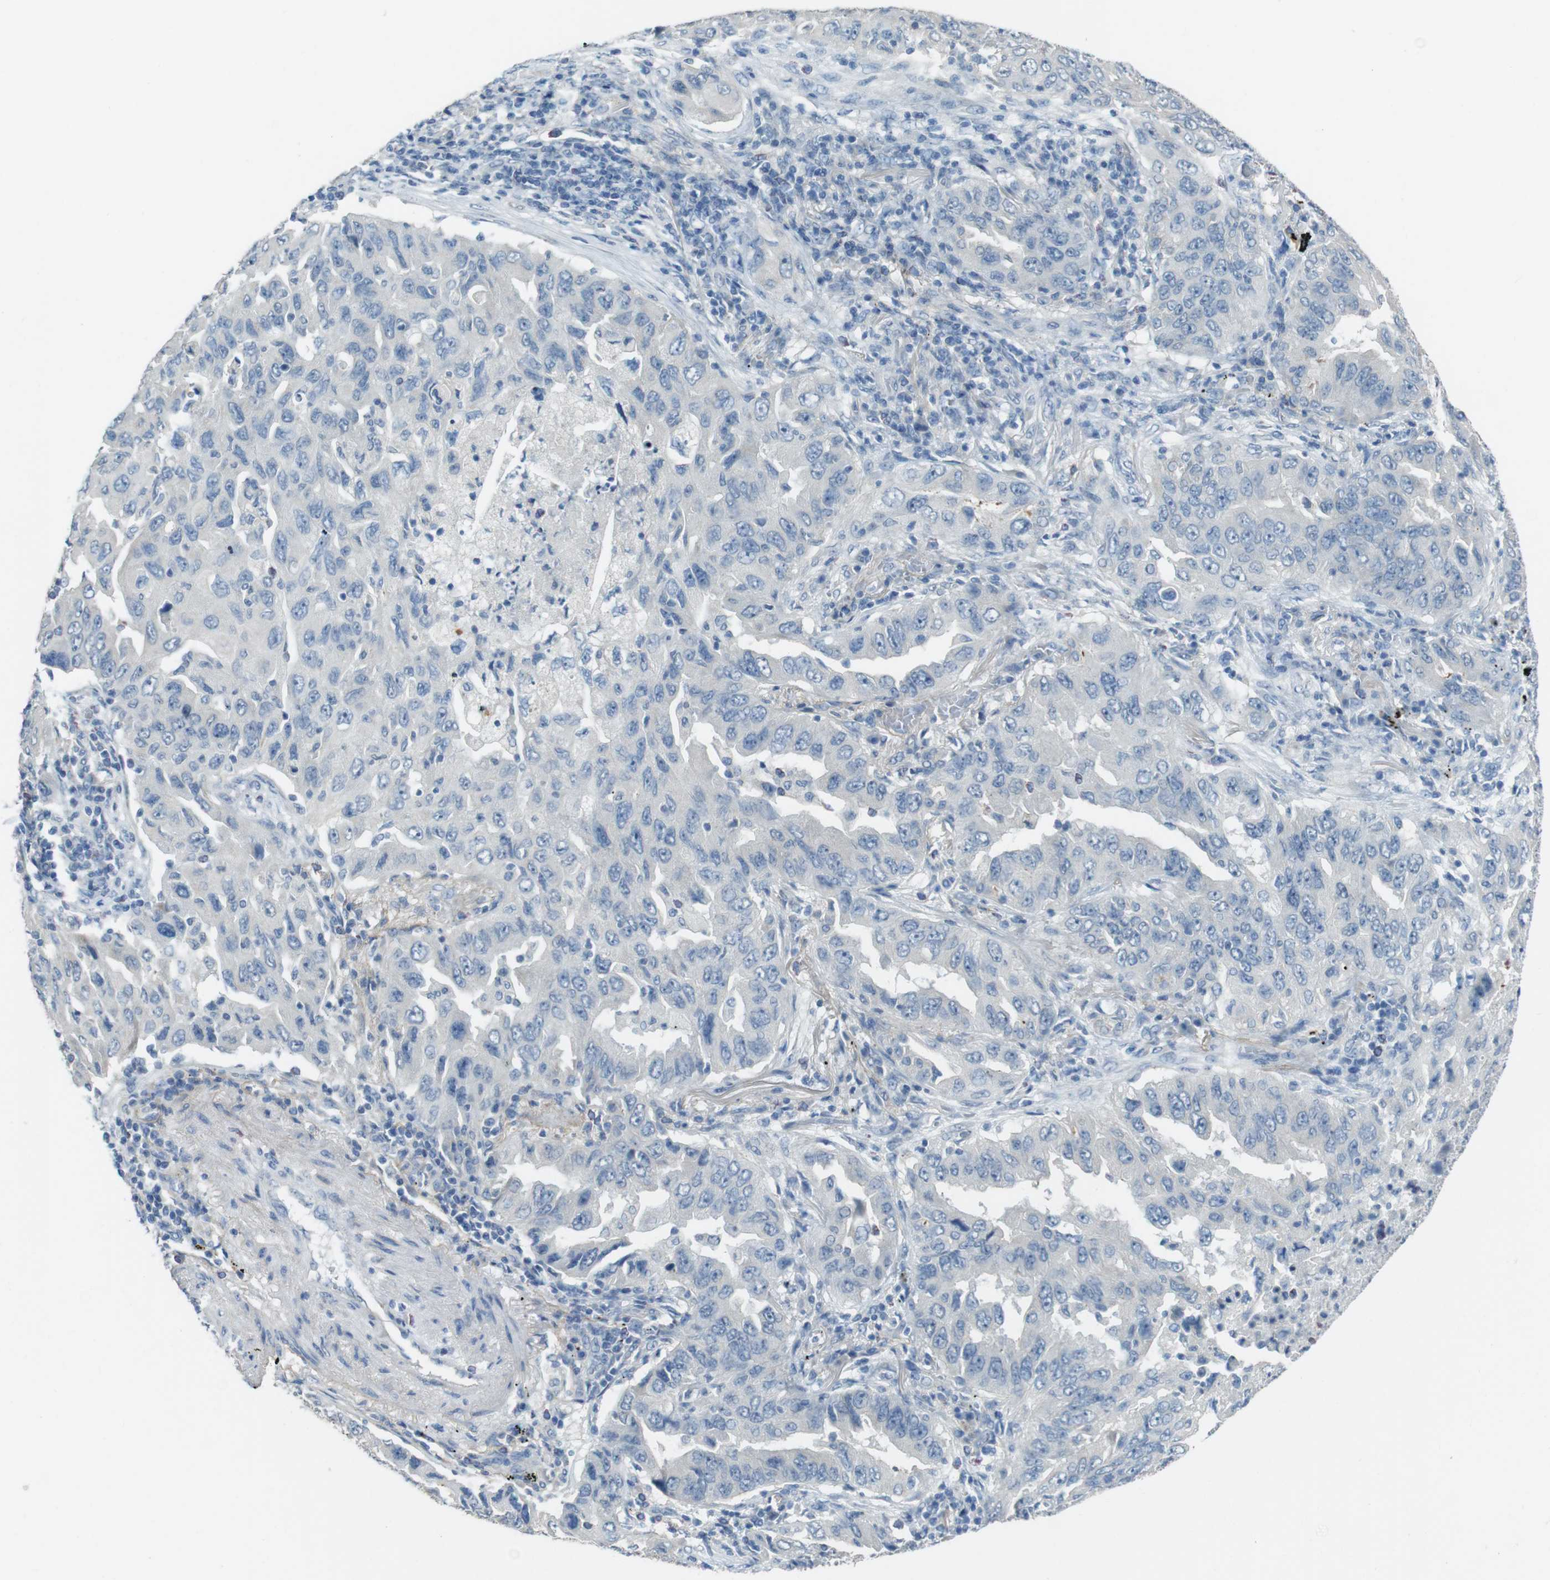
{"staining": {"intensity": "negative", "quantity": "none", "location": "none"}, "tissue": "lung cancer", "cell_type": "Tumor cells", "image_type": "cancer", "snomed": [{"axis": "morphology", "description": "Adenocarcinoma, NOS"}, {"axis": "topography", "description": "Lung"}], "caption": "This is an IHC micrograph of human lung adenocarcinoma. There is no expression in tumor cells.", "gene": "ENTPD7", "patient": {"sex": "female", "age": 65}}